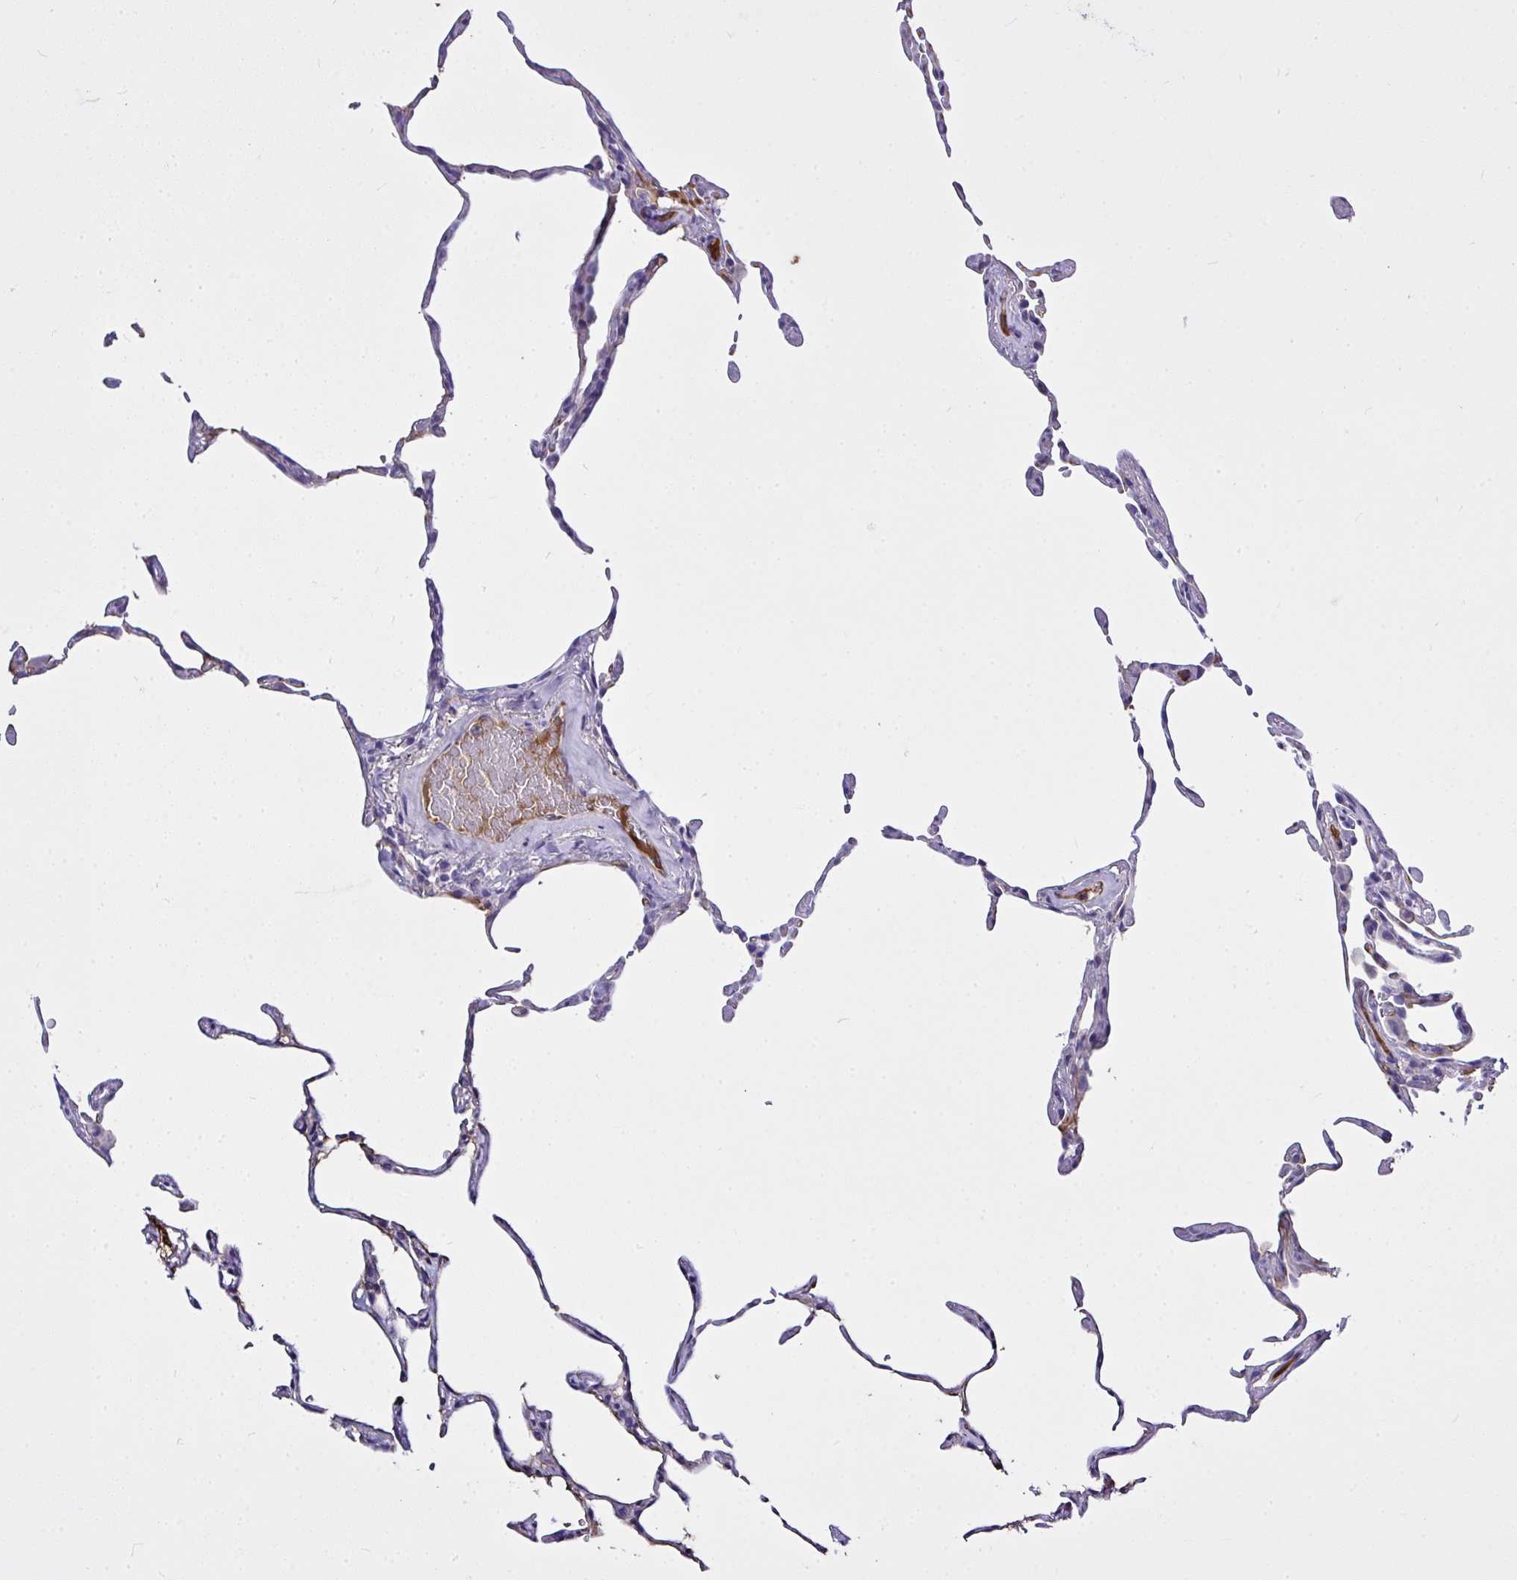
{"staining": {"intensity": "negative", "quantity": "none", "location": "none"}, "tissue": "lung", "cell_type": "Alveolar cells", "image_type": "normal", "snomed": [{"axis": "morphology", "description": "Normal tissue, NOS"}, {"axis": "topography", "description": "Lung"}], "caption": "Photomicrograph shows no significant protein staining in alveolar cells of benign lung. Nuclei are stained in blue.", "gene": "ZNF813", "patient": {"sex": "female", "age": 57}}